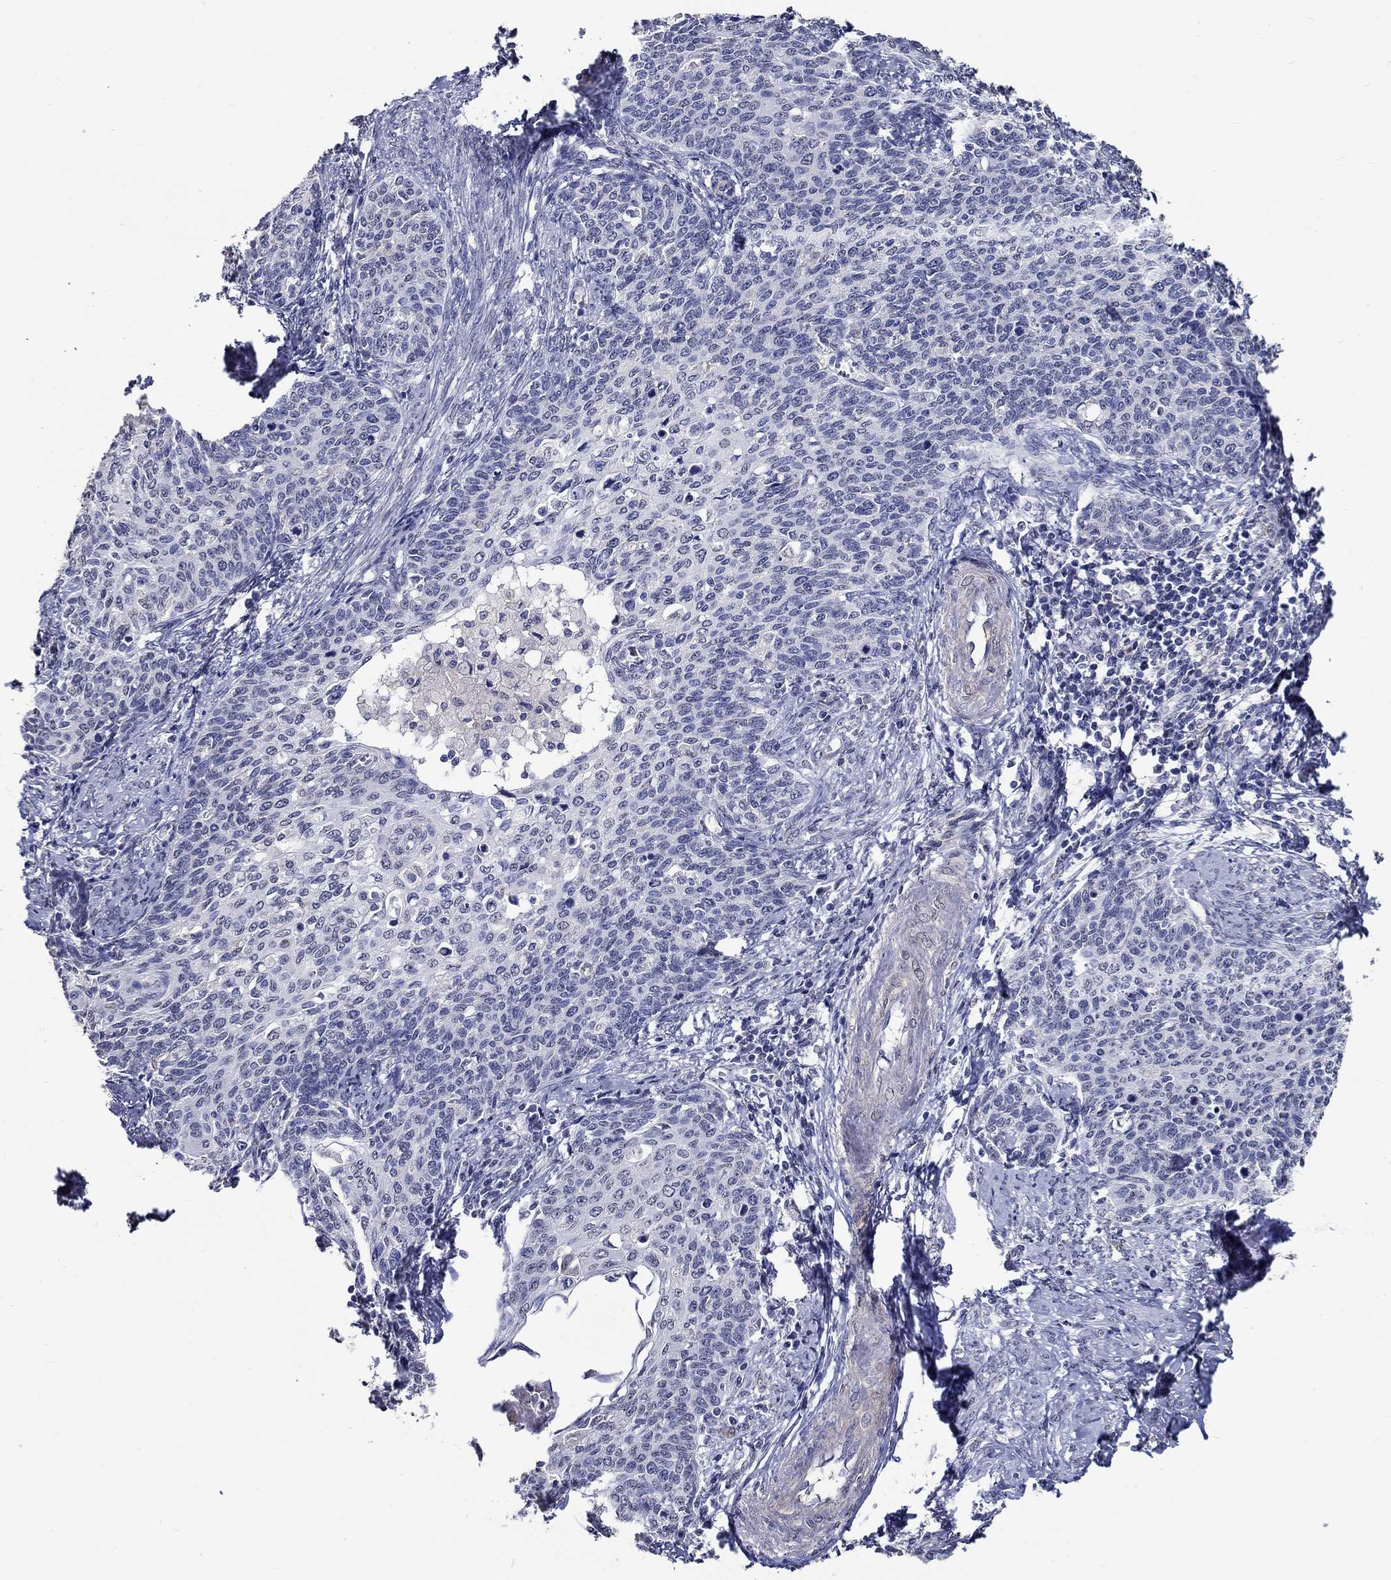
{"staining": {"intensity": "negative", "quantity": "none", "location": "none"}, "tissue": "cervical cancer", "cell_type": "Tumor cells", "image_type": "cancer", "snomed": [{"axis": "morphology", "description": "Normal tissue, NOS"}, {"axis": "morphology", "description": "Squamous cell carcinoma, NOS"}, {"axis": "topography", "description": "Cervix"}], "caption": "A high-resolution photomicrograph shows IHC staining of cervical squamous cell carcinoma, which shows no significant expression in tumor cells.", "gene": "PDE1B", "patient": {"sex": "female", "age": 39}}